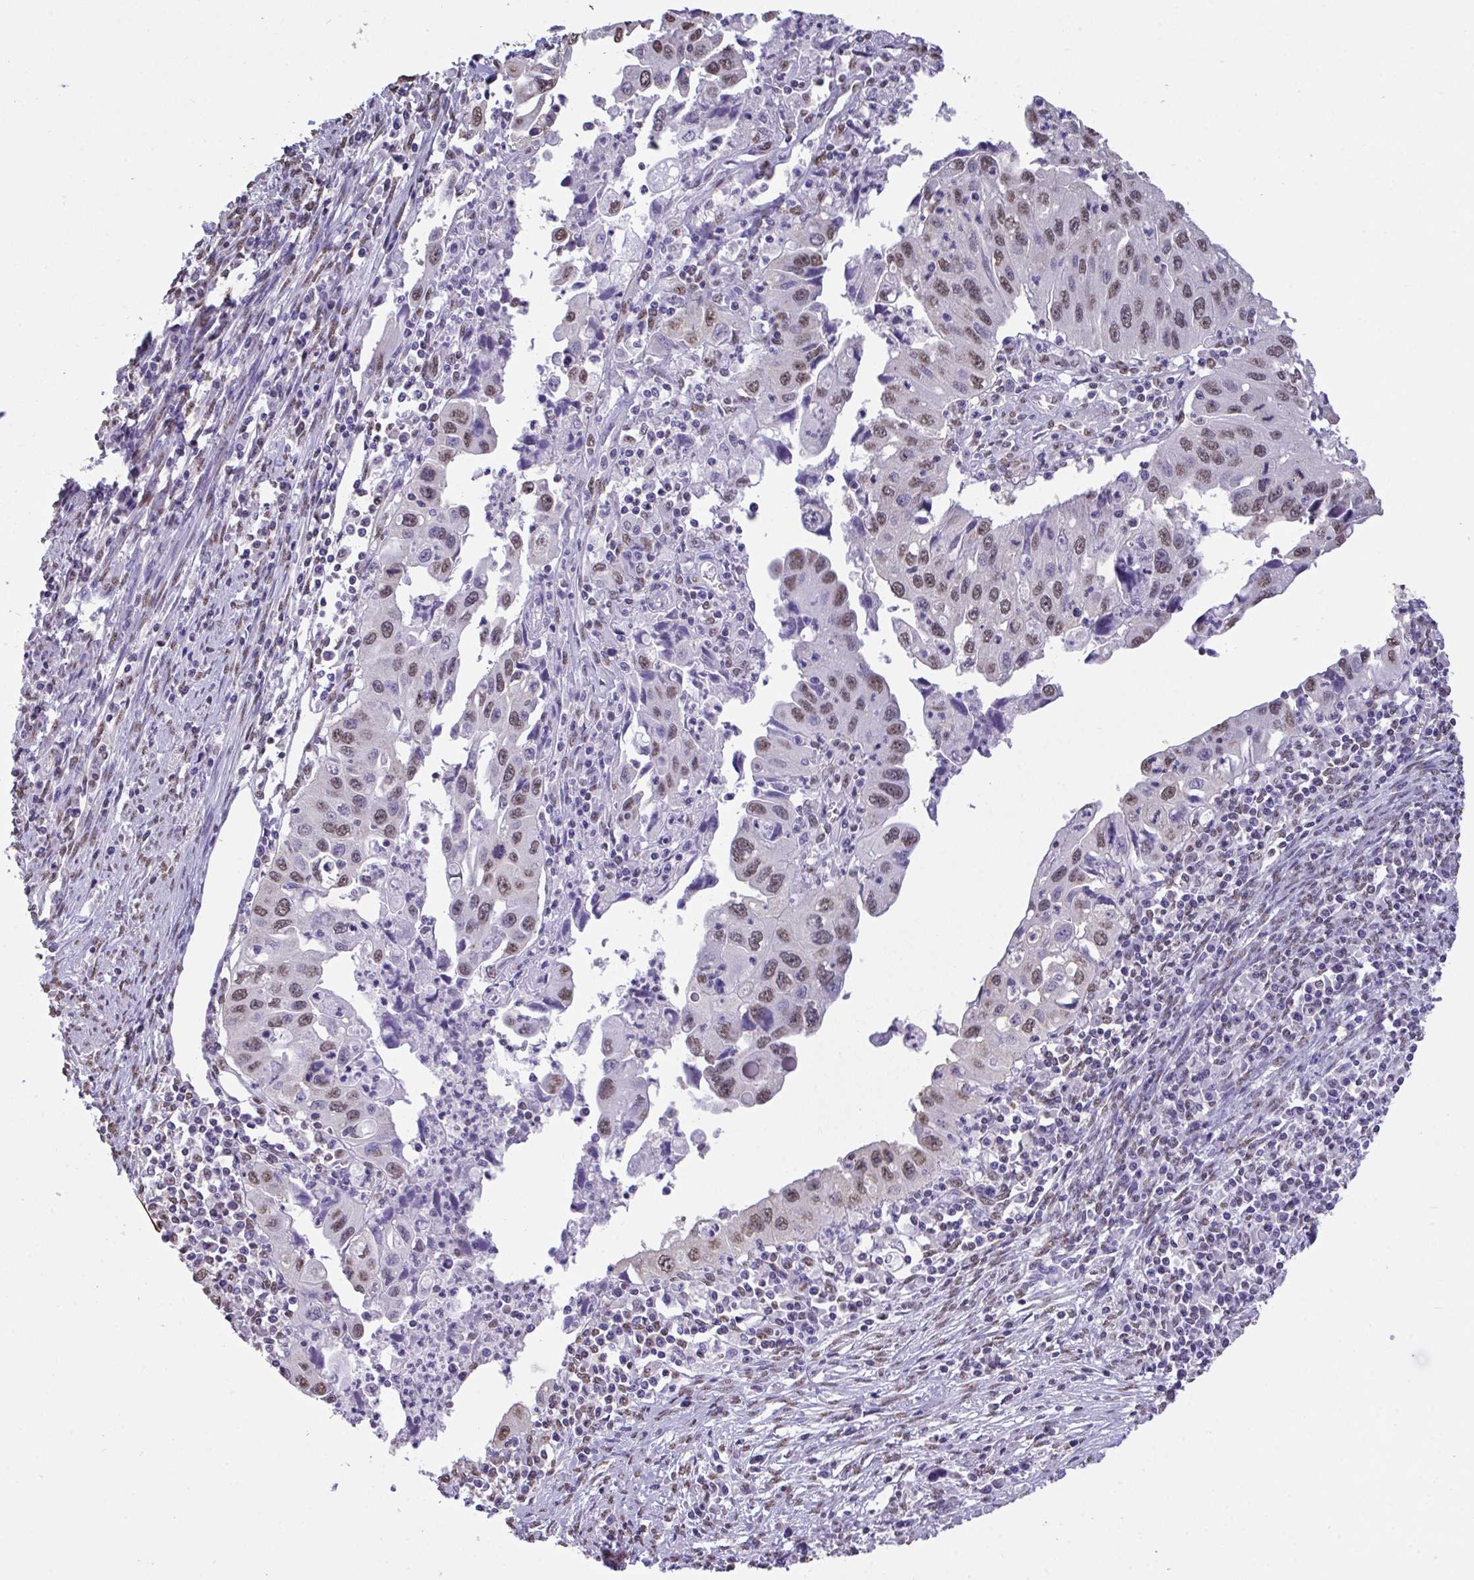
{"staining": {"intensity": "weak", "quantity": ">75%", "location": "nuclear"}, "tissue": "endometrial cancer", "cell_type": "Tumor cells", "image_type": "cancer", "snomed": [{"axis": "morphology", "description": "Adenocarcinoma, NOS"}, {"axis": "topography", "description": "Uterus"}], "caption": "The micrograph demonstrates immunohistochemical staining of endometrial cancer (adenocarcinoma). There is weak nuclear expression is seen in about >75% of tumor cells.", "gene": "SEMA6B", "patient": {"sex": "female", "age": 62}}